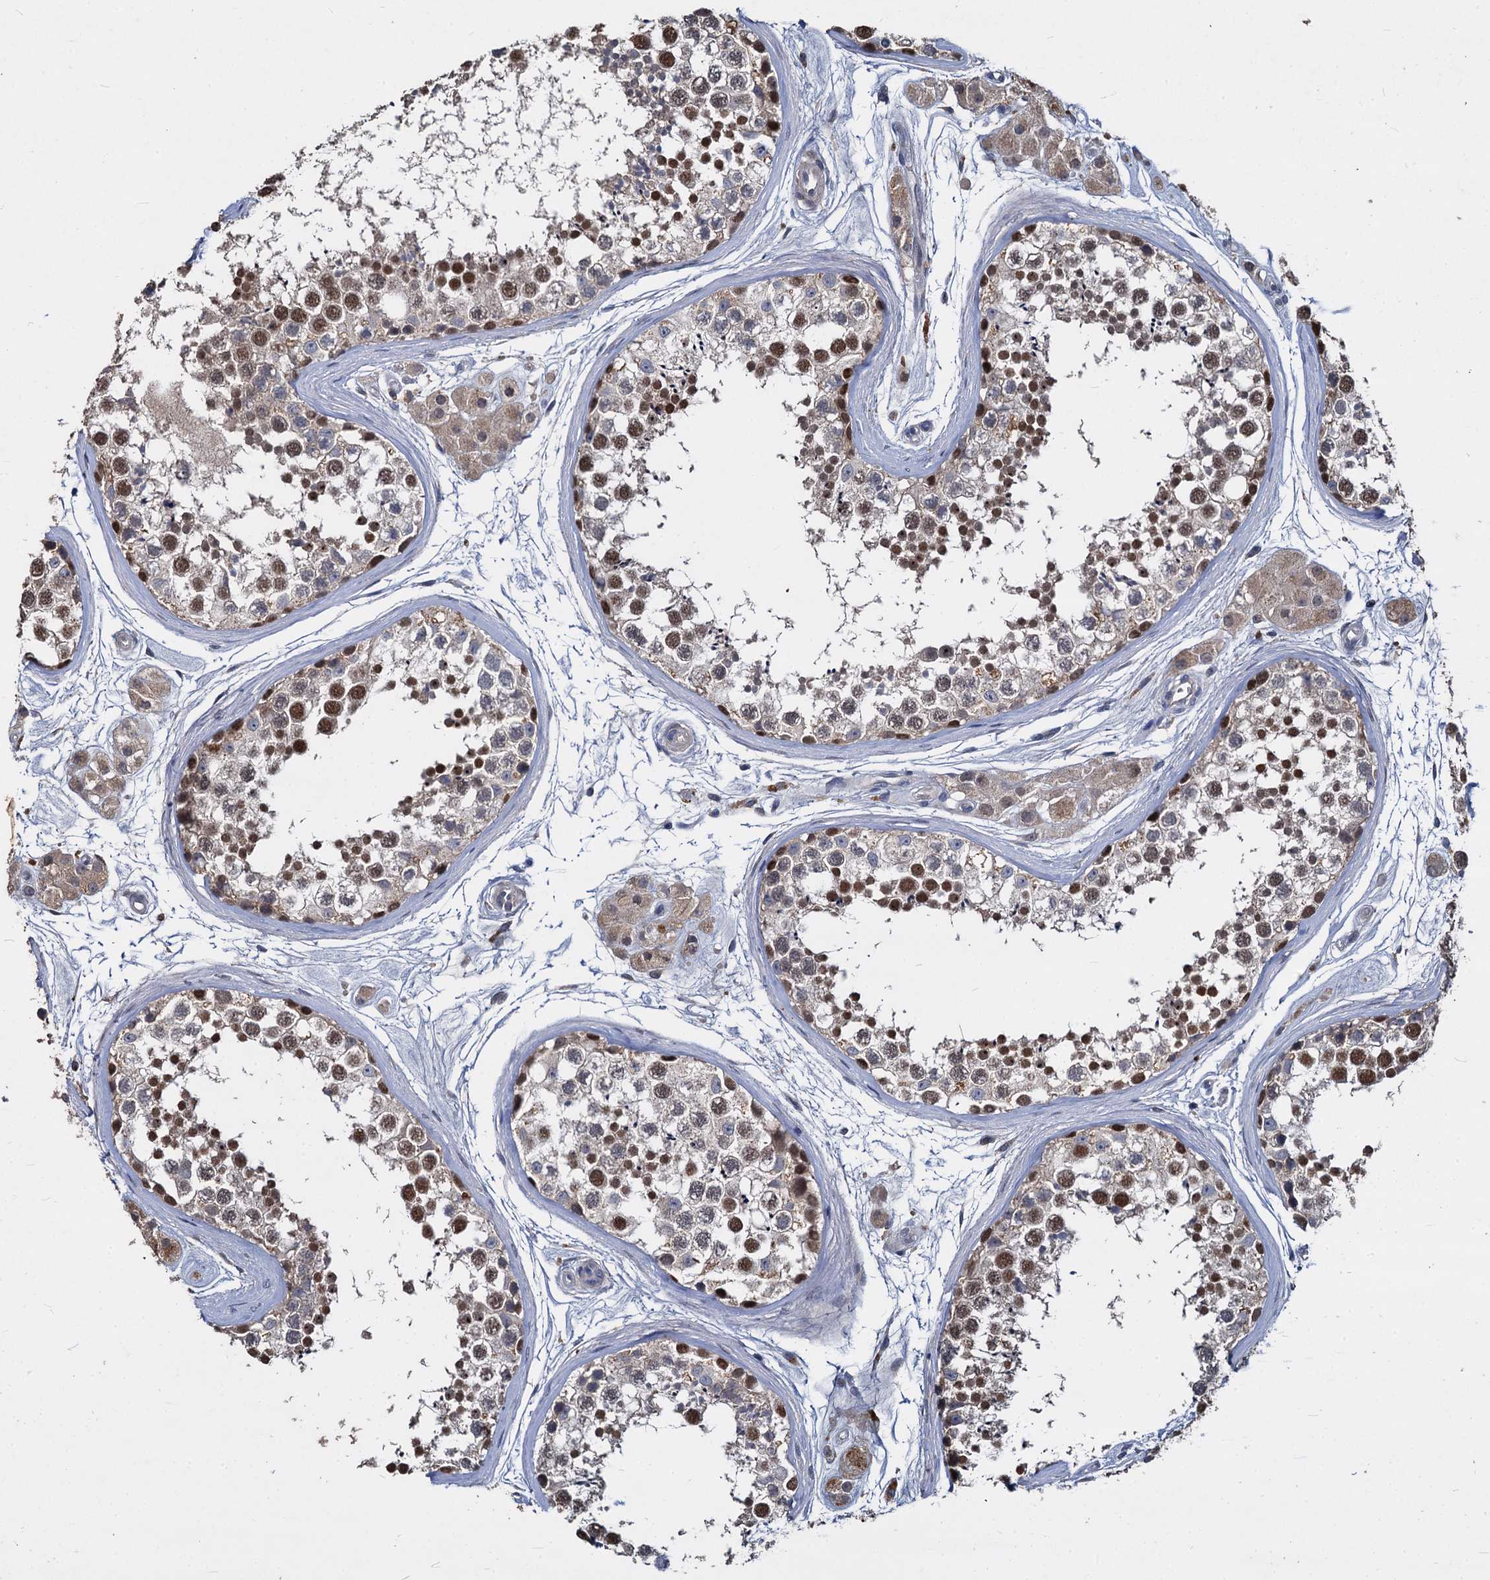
{"staining": {"intensity": "strong", "quantity": "25%-75%", "location": "nuclear"}, "tissue": "testis", "cell_type": "Cells in seminiferous ducts", "image_type": "normal", "snomed": [{"axis": "morphology", "description": "Normal tissue, NOS"}, {"axis": "topography", "description": "Testis"}], "caption": "The histopathology image displays immunohistochemical staining of benign testis. There is strong nuclear staining is appreciated in approximately 25%-75% of cells in seminiferous ducts. (IHC, brightfield microscopy, high magnification).", "gene": "CCDC184", "patient": {"sex": "male", "age": 56}}